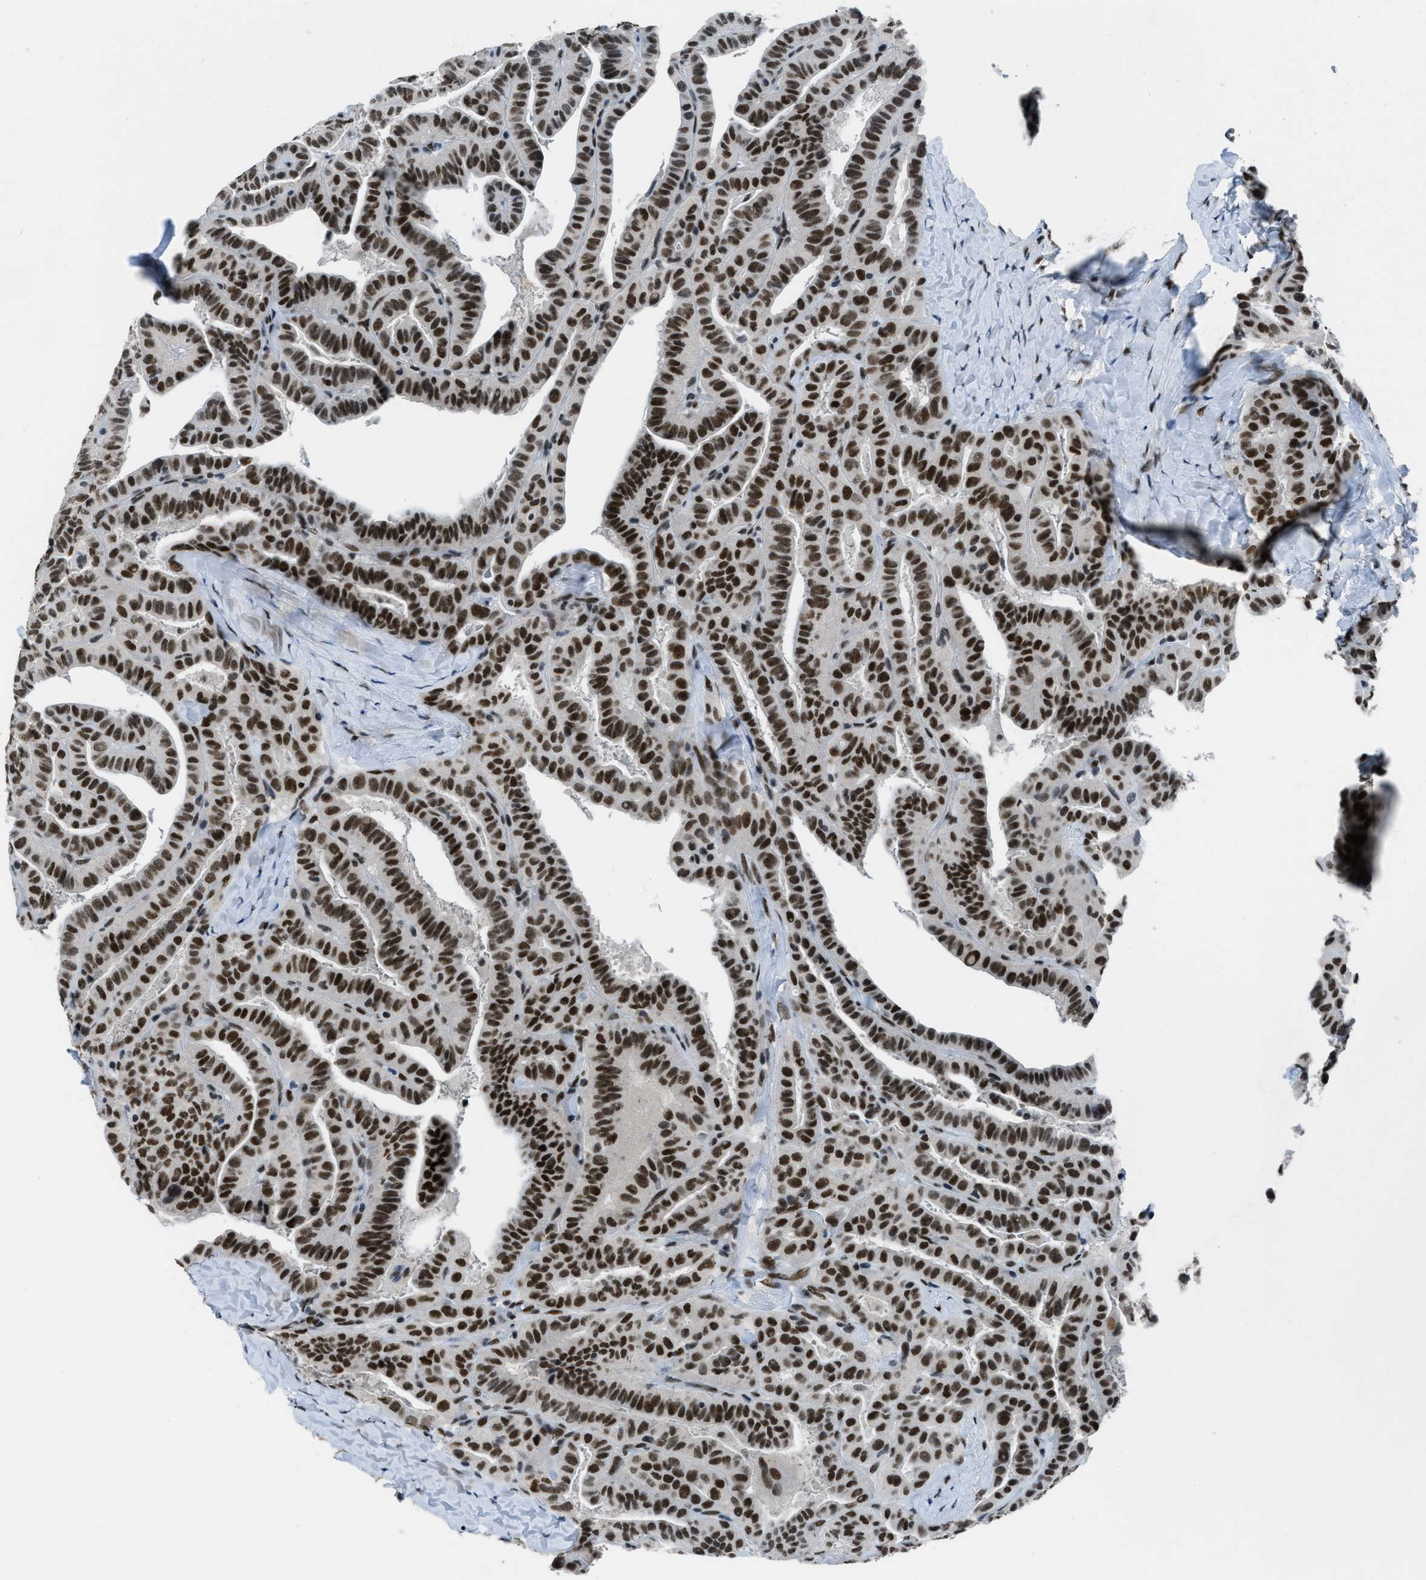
{"staining": {"intensity": "strong", "quantity": ">75%", "location": "nuclear"}, "tissue": "thyroid cancer", "cell_type": "Tumor cells", "image_type": "cancer", "snomed": [{"axis": "morphology", "description": "Papillary adenocarcinoma, NOS"}, {"axis": "topography", "description": "Thyroid gland"}], "caption": "Brown immunohistochemical staining in human thyroid cancer (papillary adenocarcinoma) reveals strong nuclear positivity in approximately >75% of tumor cells.", "gene": "GATAD2B", "patient": {"sex": "male", "age": 77}}